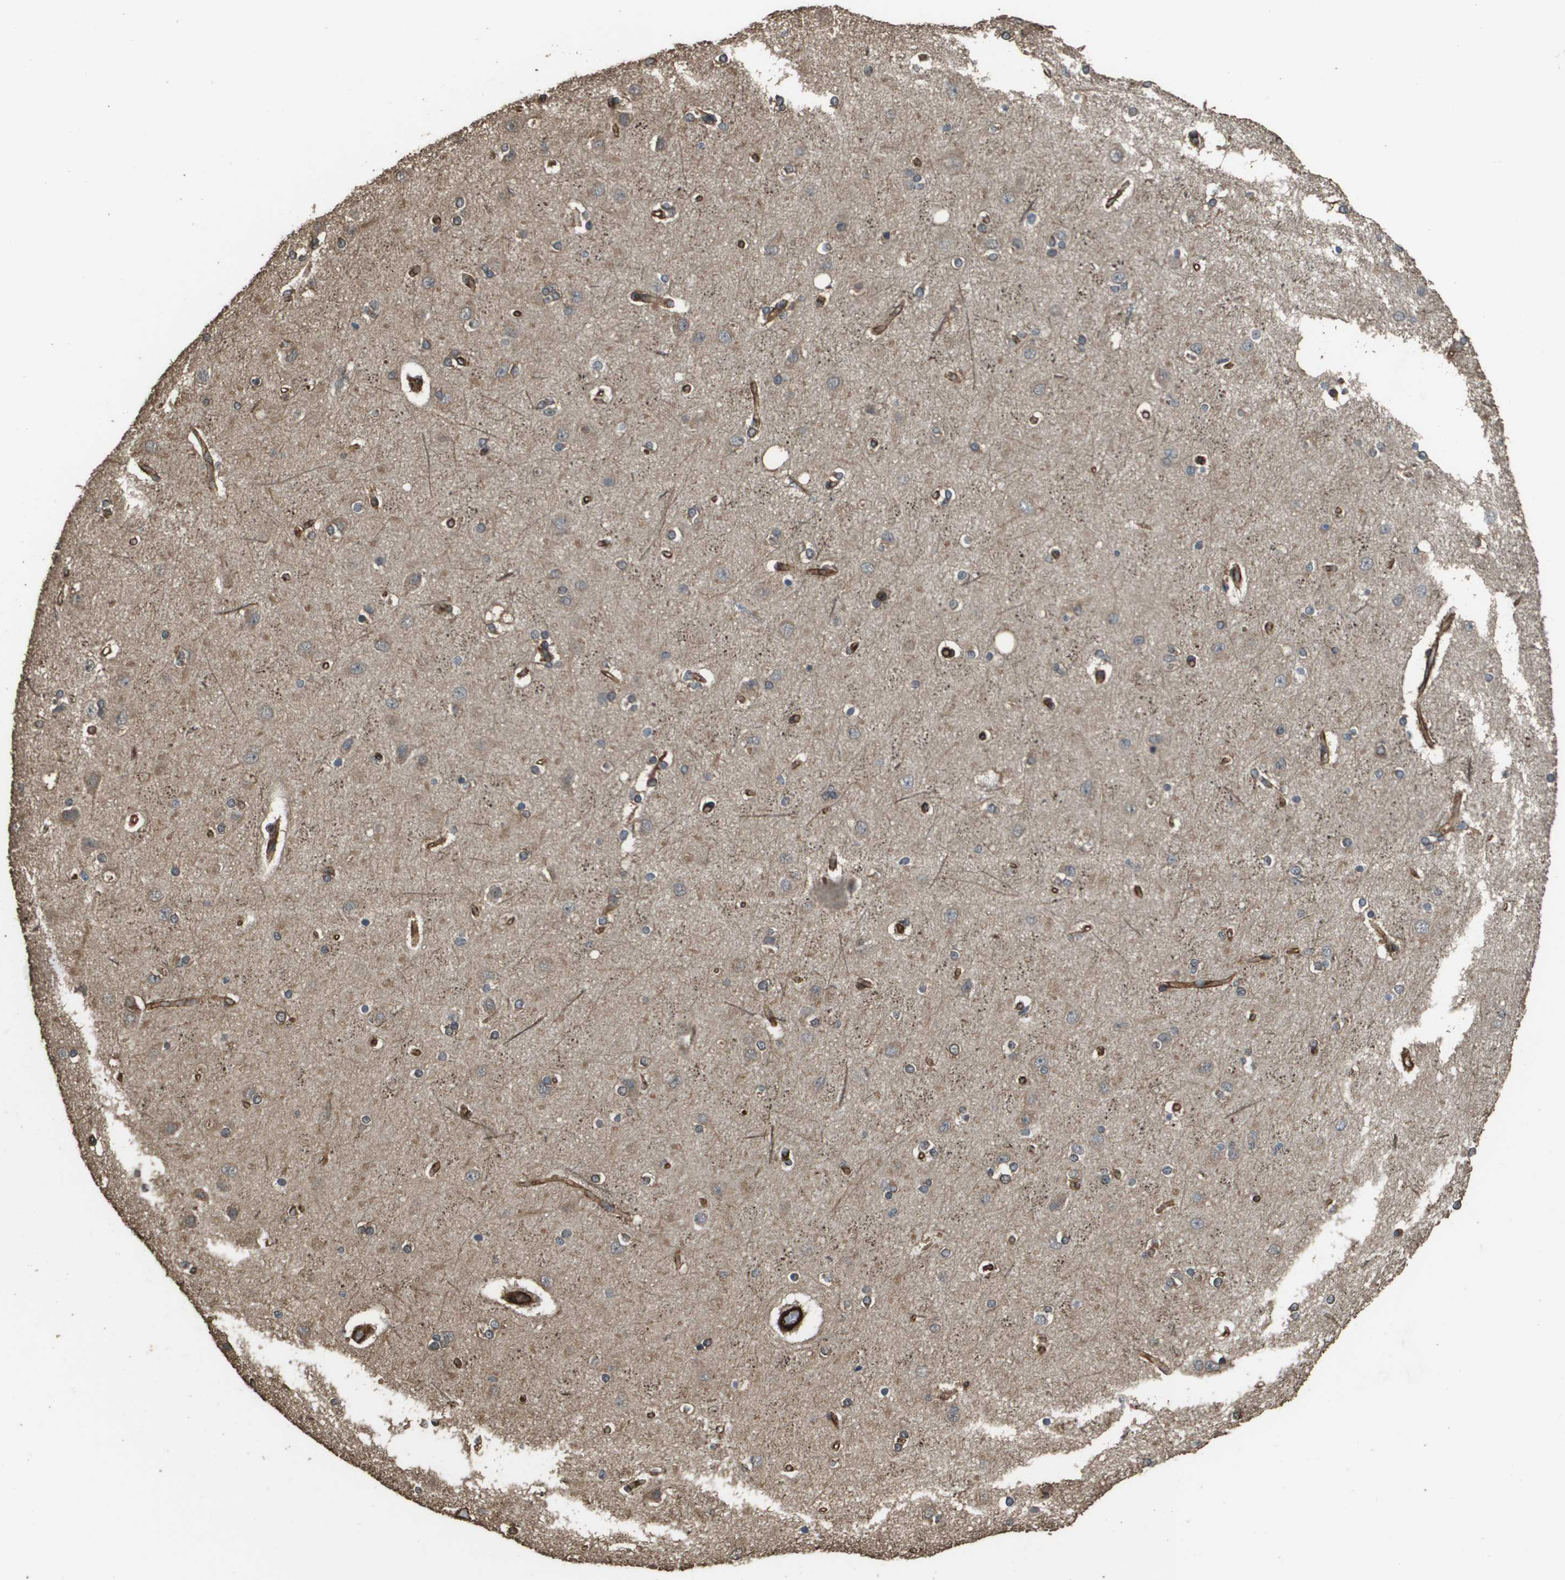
{"staining": {"intensity": "strong", "quantity": "25%-75%", "location": "cytoplasmic/membranous"}, "tissue": "cerebral cortex", "cell_type": "Endothelial cells", "image_type": "normal", "snomed": [{"axis": "morphology", "description": "Normal tissue, NOS"}, {"axis": "topography", "description": "Cerebral cortex"}], "caption": "Benign cerebral cortex reveals strong cytoplasmic/membranous expression in approximately 25%-75% of endothelial cells, visualized by immunohistochemistry.", "gene": "AAMP", "patient": {"sex": "female", "age": 54}}